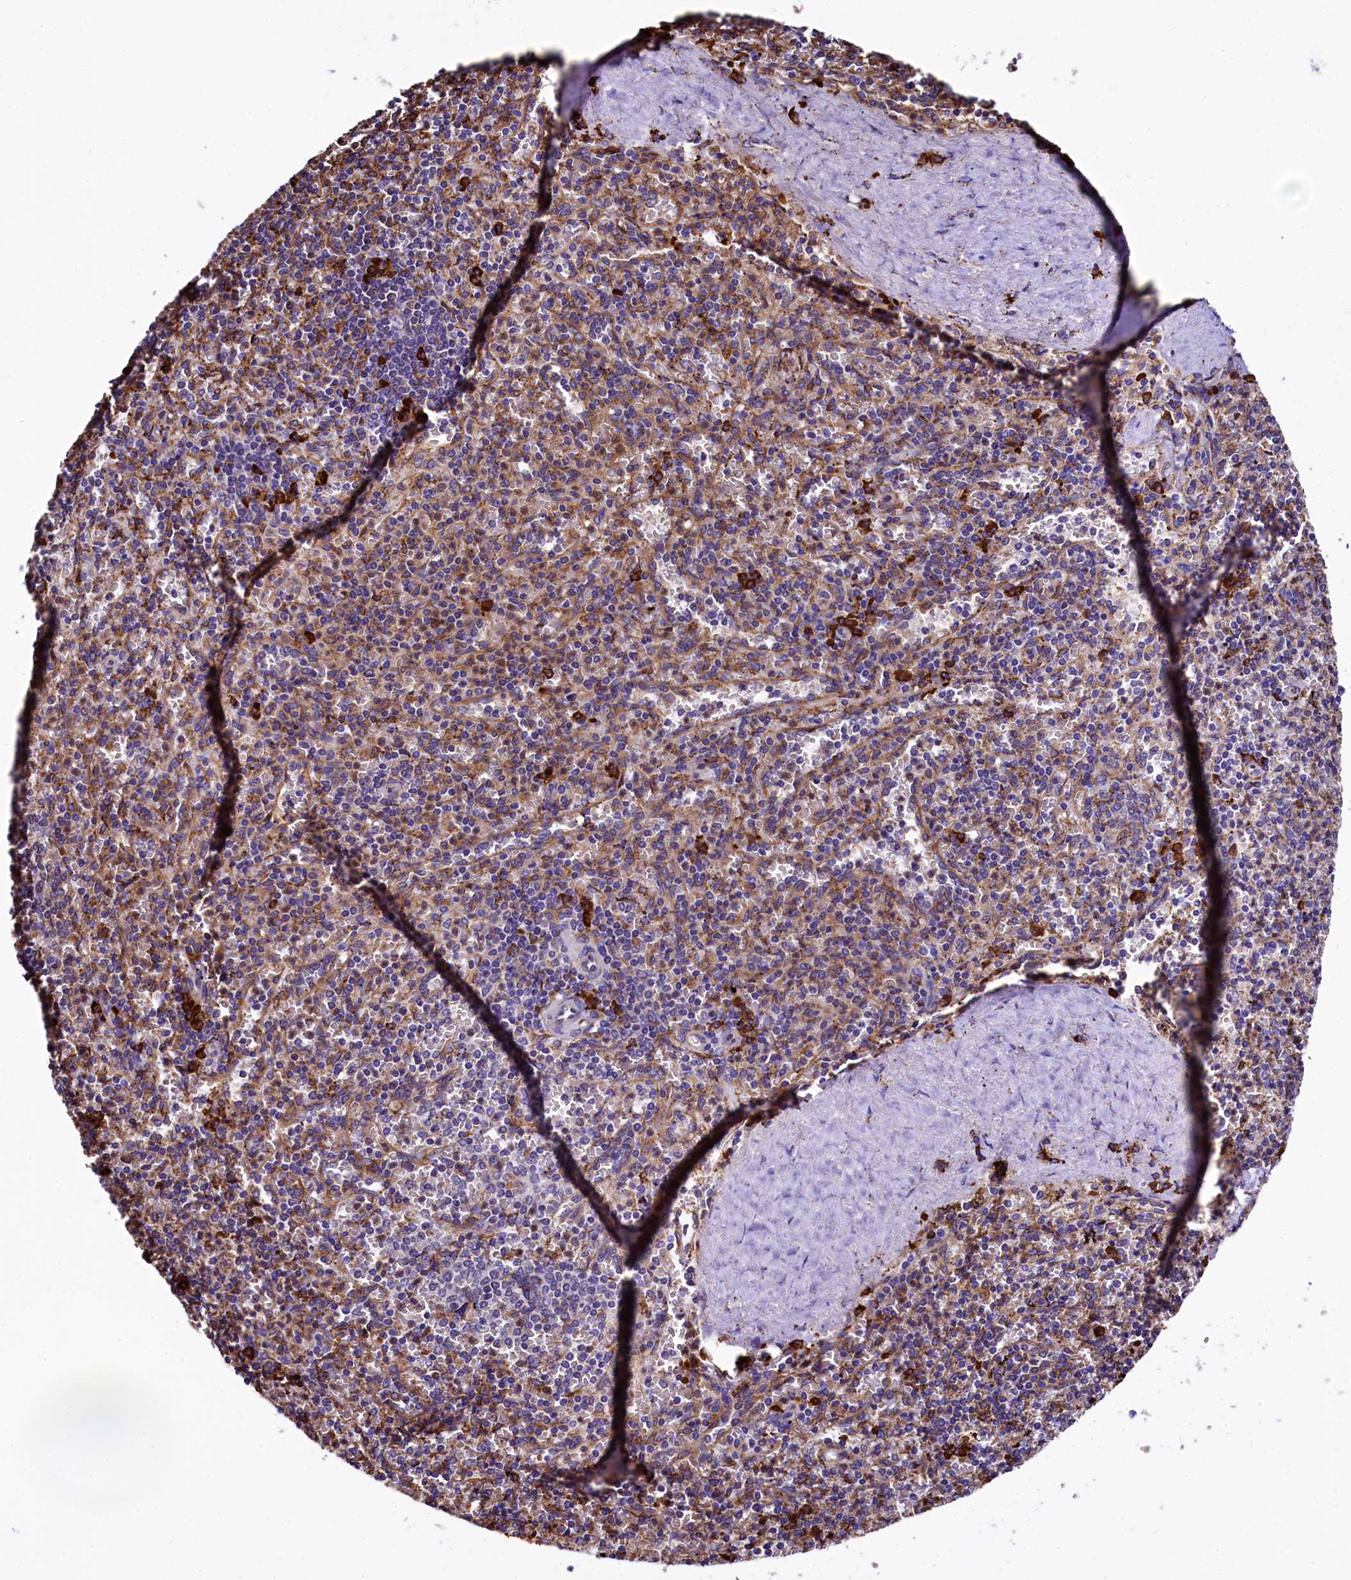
{"staining": {"intensity": "negative", "quantity": "none", "location": "none"}, "tissue": "spleen", "cell_type": "Cells in red pulp", "image_type": "normal", "snomed": [{"axis": "morphology", "description": "Normal tissue, NOS"}, {"axis": "topography", "description": "Spleen"}], "caption": "This is a photomicrograph of immunohistochemistry (IHC) staining of normal spleen, which shows no positivity in cells in red pulp. (DAB immunohistochemistry visualized using brightfield microscopy, high magnification).", "gene": "CAPS2", "patient": {"sex": "male", "age": 82}}